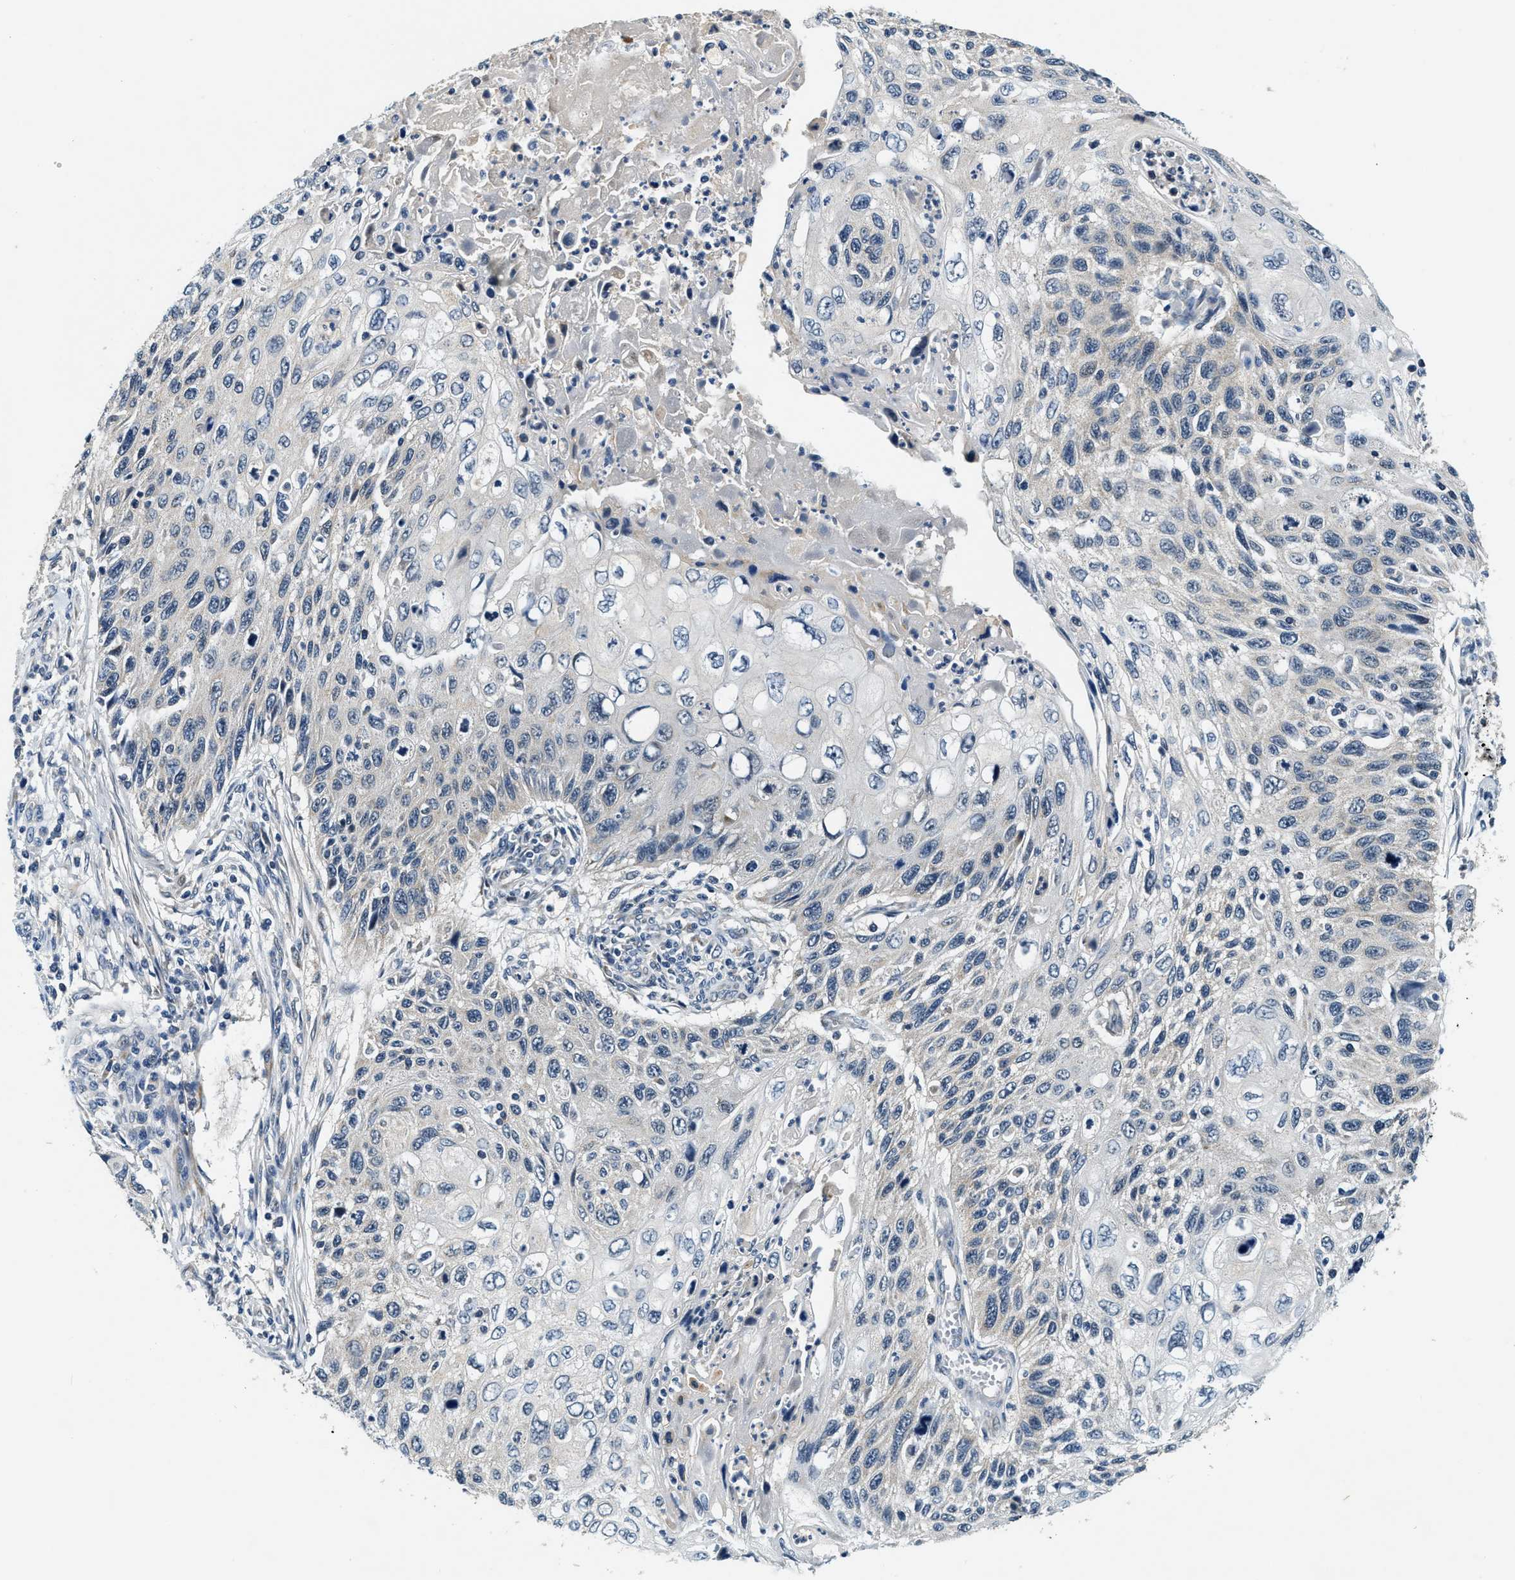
{"staining": {"intensity": "negative", "quantity": "none", "location": "none"}, "tissue": "cervical cancer", "cell_type": "Tumor cells", "image_type": "cancer", "snomed": [{"axis": "morphology", "description": "Squamous cell carcinoma, NOS"}, {"axis": "topography", "description": "Cervix"}], "caption": "Tumor cells show no significant protein staining in cervical cancer (squamous cell carcinoma).", "gene": "YAE1", "patient": {"sex": "female", "age": 70}}